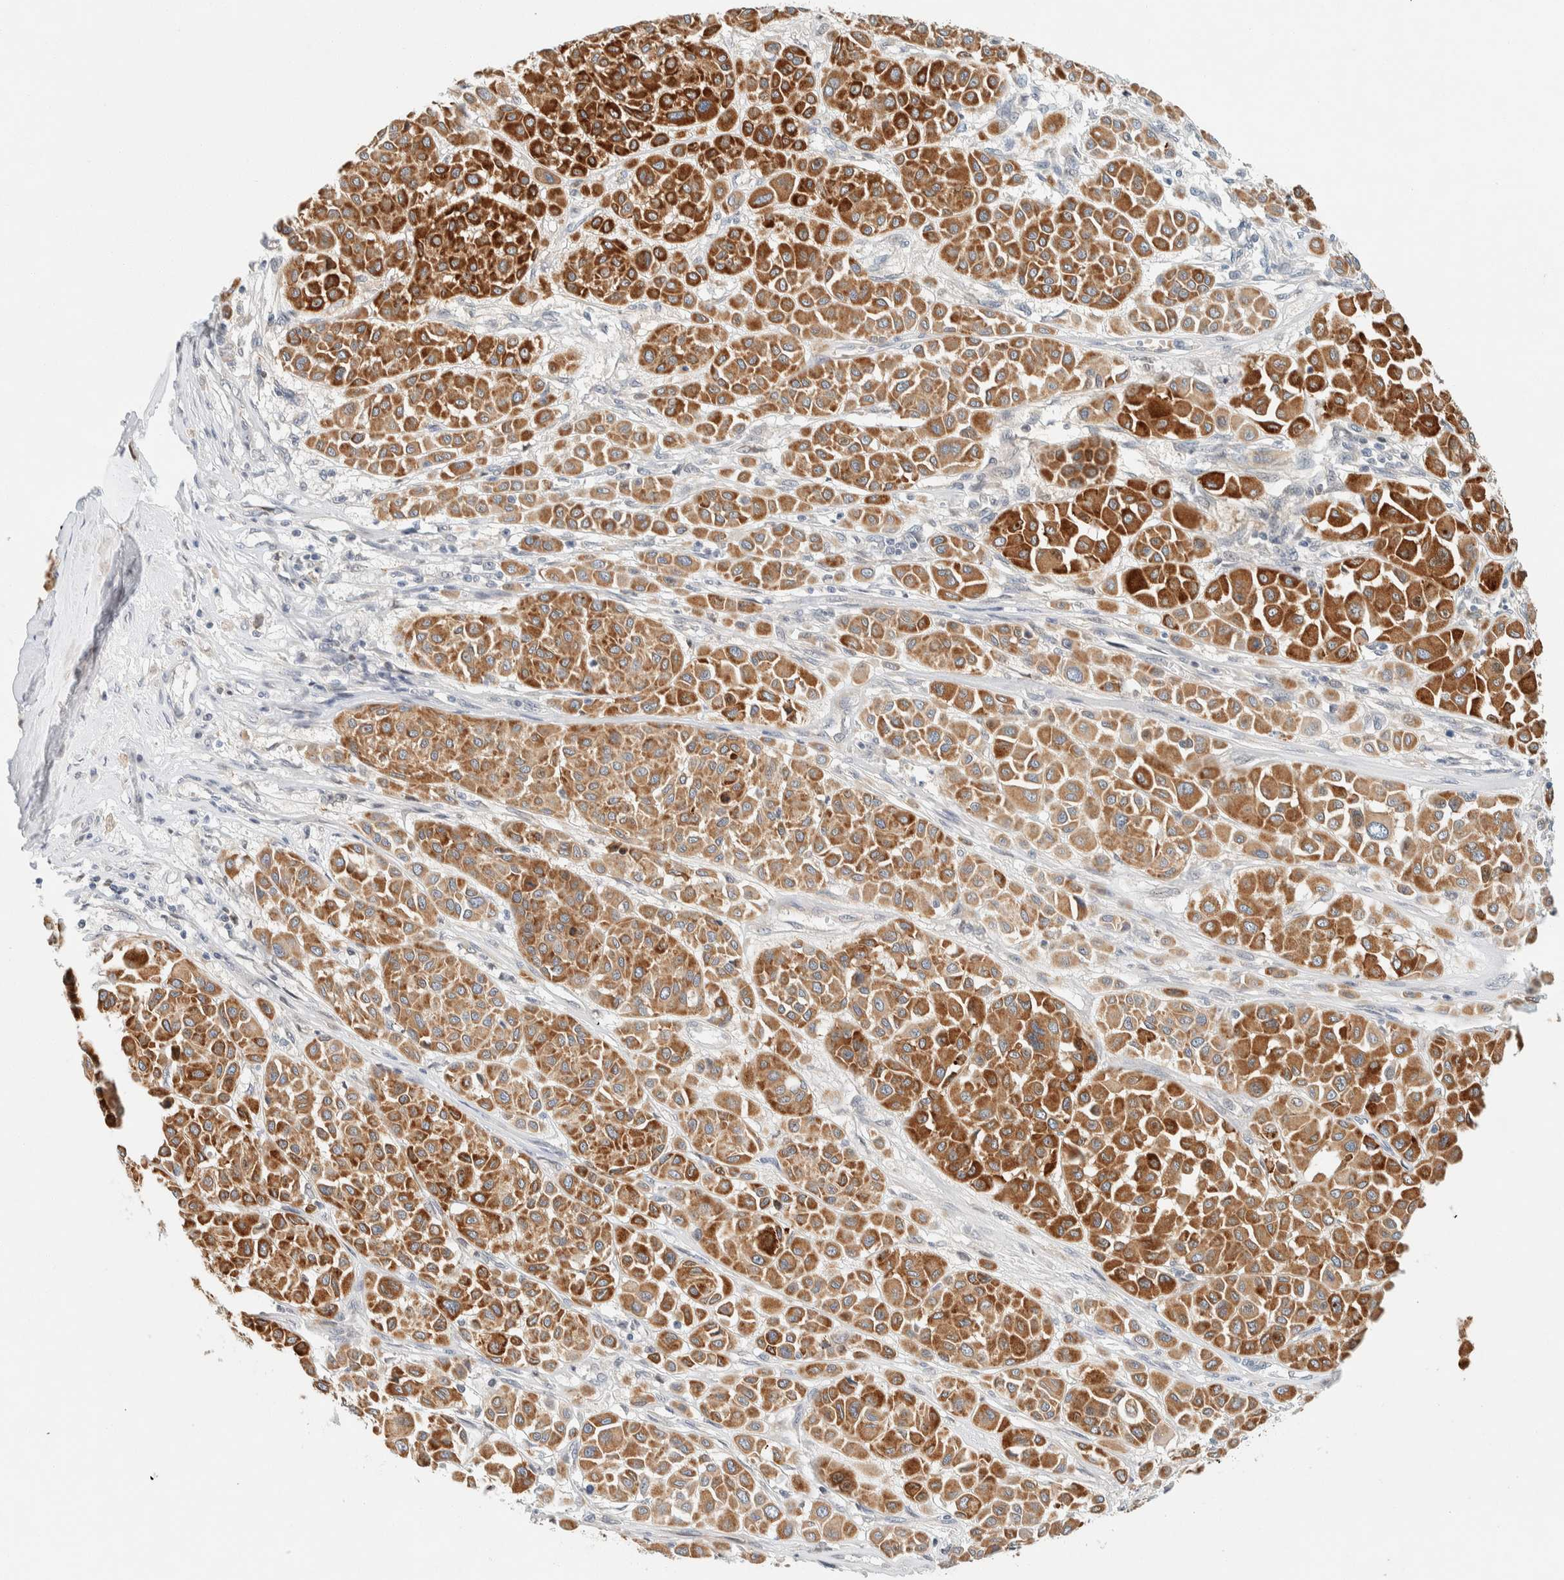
{"staining": {"intensity": "moderate", "quantity": ">75%", "location": "cytoplasmic/membranous"}, "tissue": "melanoma", "cell_type": "Tumor cells", "image_type": "cancer", "snomed": [{"axis": "morphology", "description": "Malignant melanoma, Metastatic site"}, {"axis": "topography", "description": "Soft tissue"}], "caption": "IHC of human melanoma demonstrates medium levels of moderate cytoplasmic/membranous expression in about >75% of tumor cells.", "gene": "SUMF2", "patient": {"sex": "male", "age": 41}}